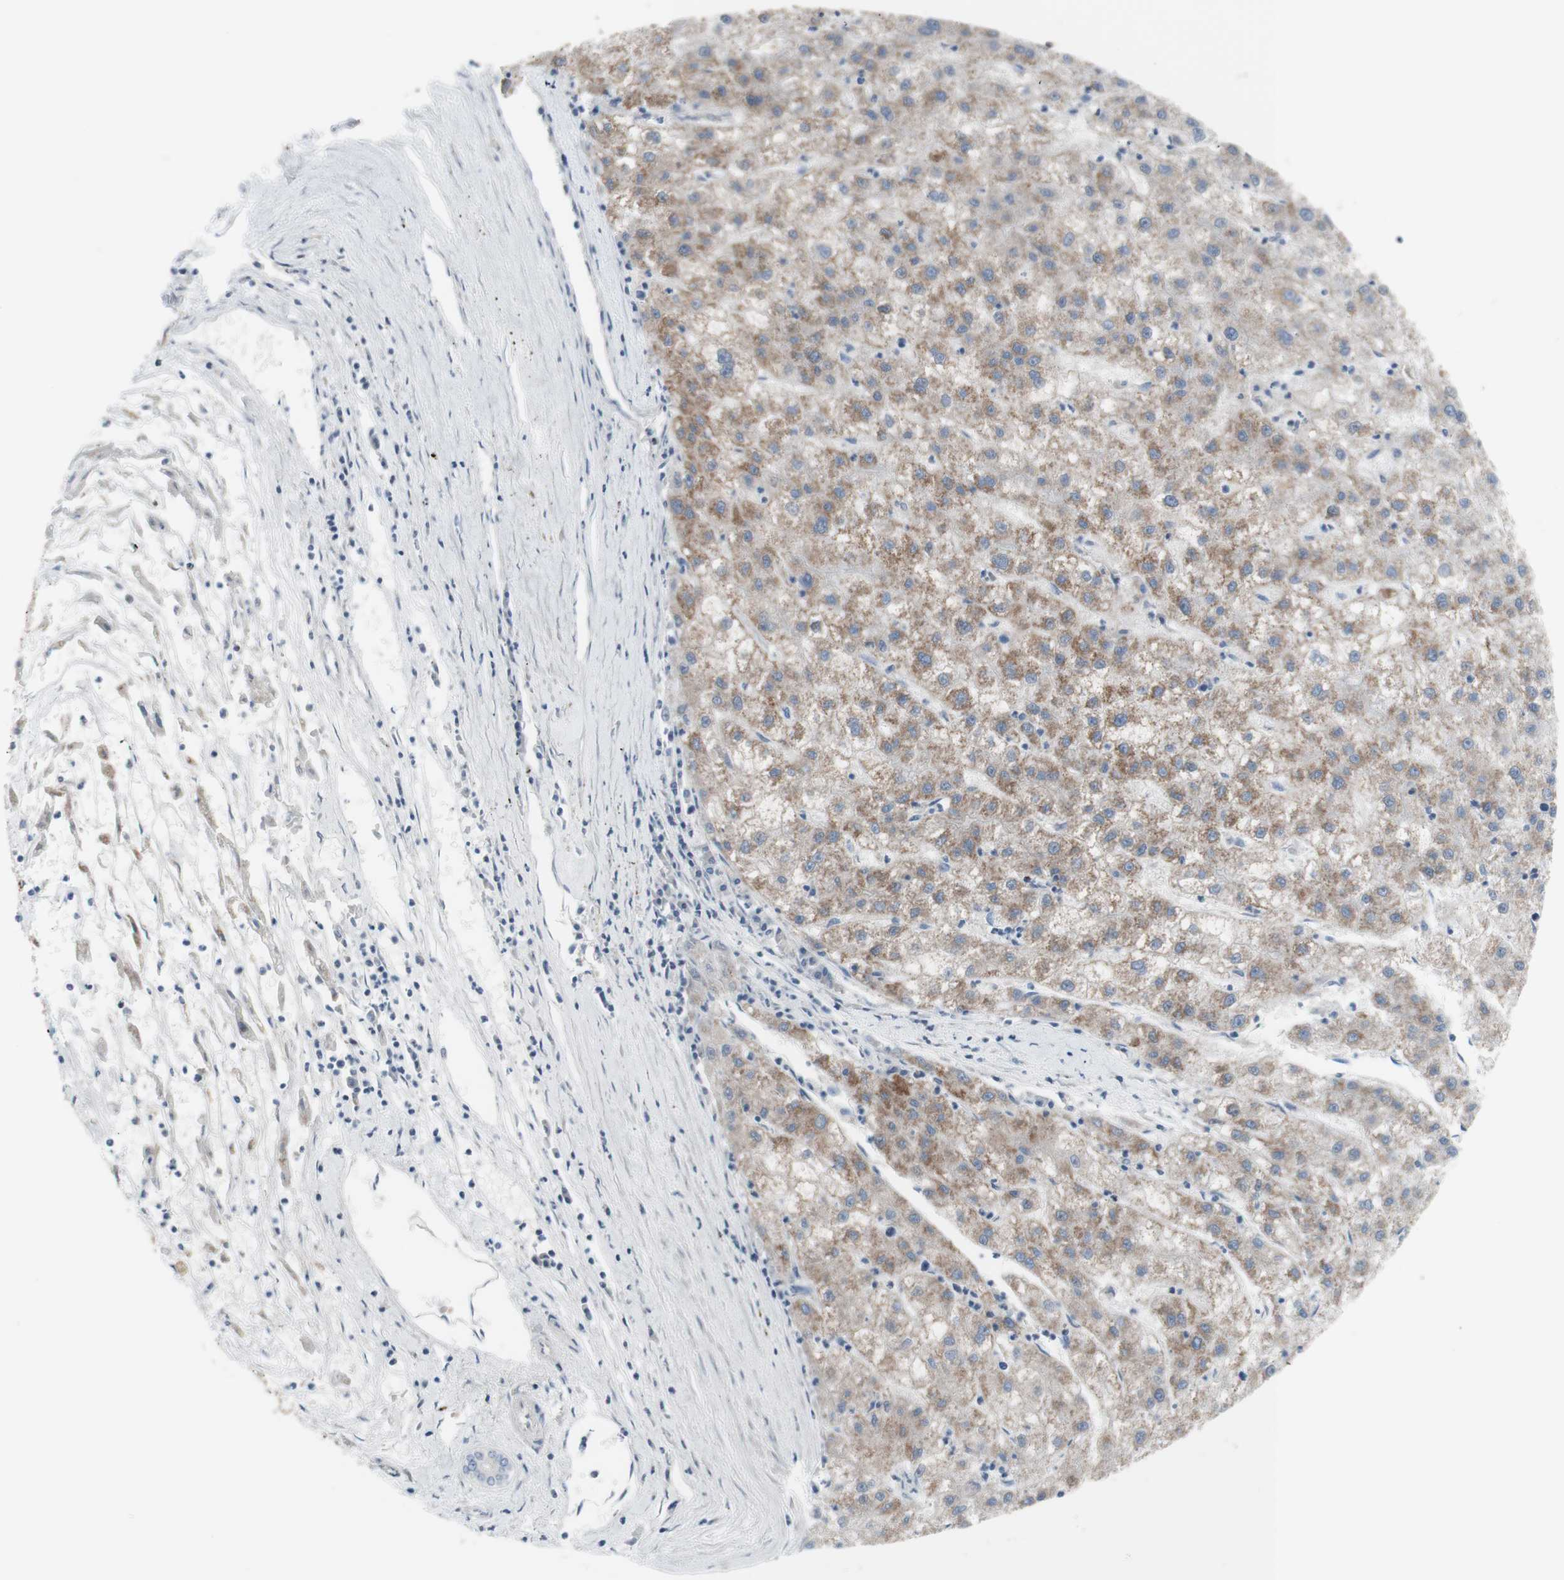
{"staining": {"intensity": "moderate", "quantity": ">75%", "location": "cytoplasmic/membranous"}, "tissue": "liver cancer", "cell_type": "Tumor cells", "image_type": "cancer", "snomed": [{"axis": "morphology", "description": "Carcinoma, Hepatocellular, NOS"}, {"axis": "topography", "description": "Liver"}], "caption": "Immunohistochemical staining of human liver cancer (hepatocellular carcinoma) reveals moderate cytoplasmic/membranous protein positivity in about >75% of tumor cells.", "gene": "C3orf52", "patient": {"sex": "male", "age": 72}}